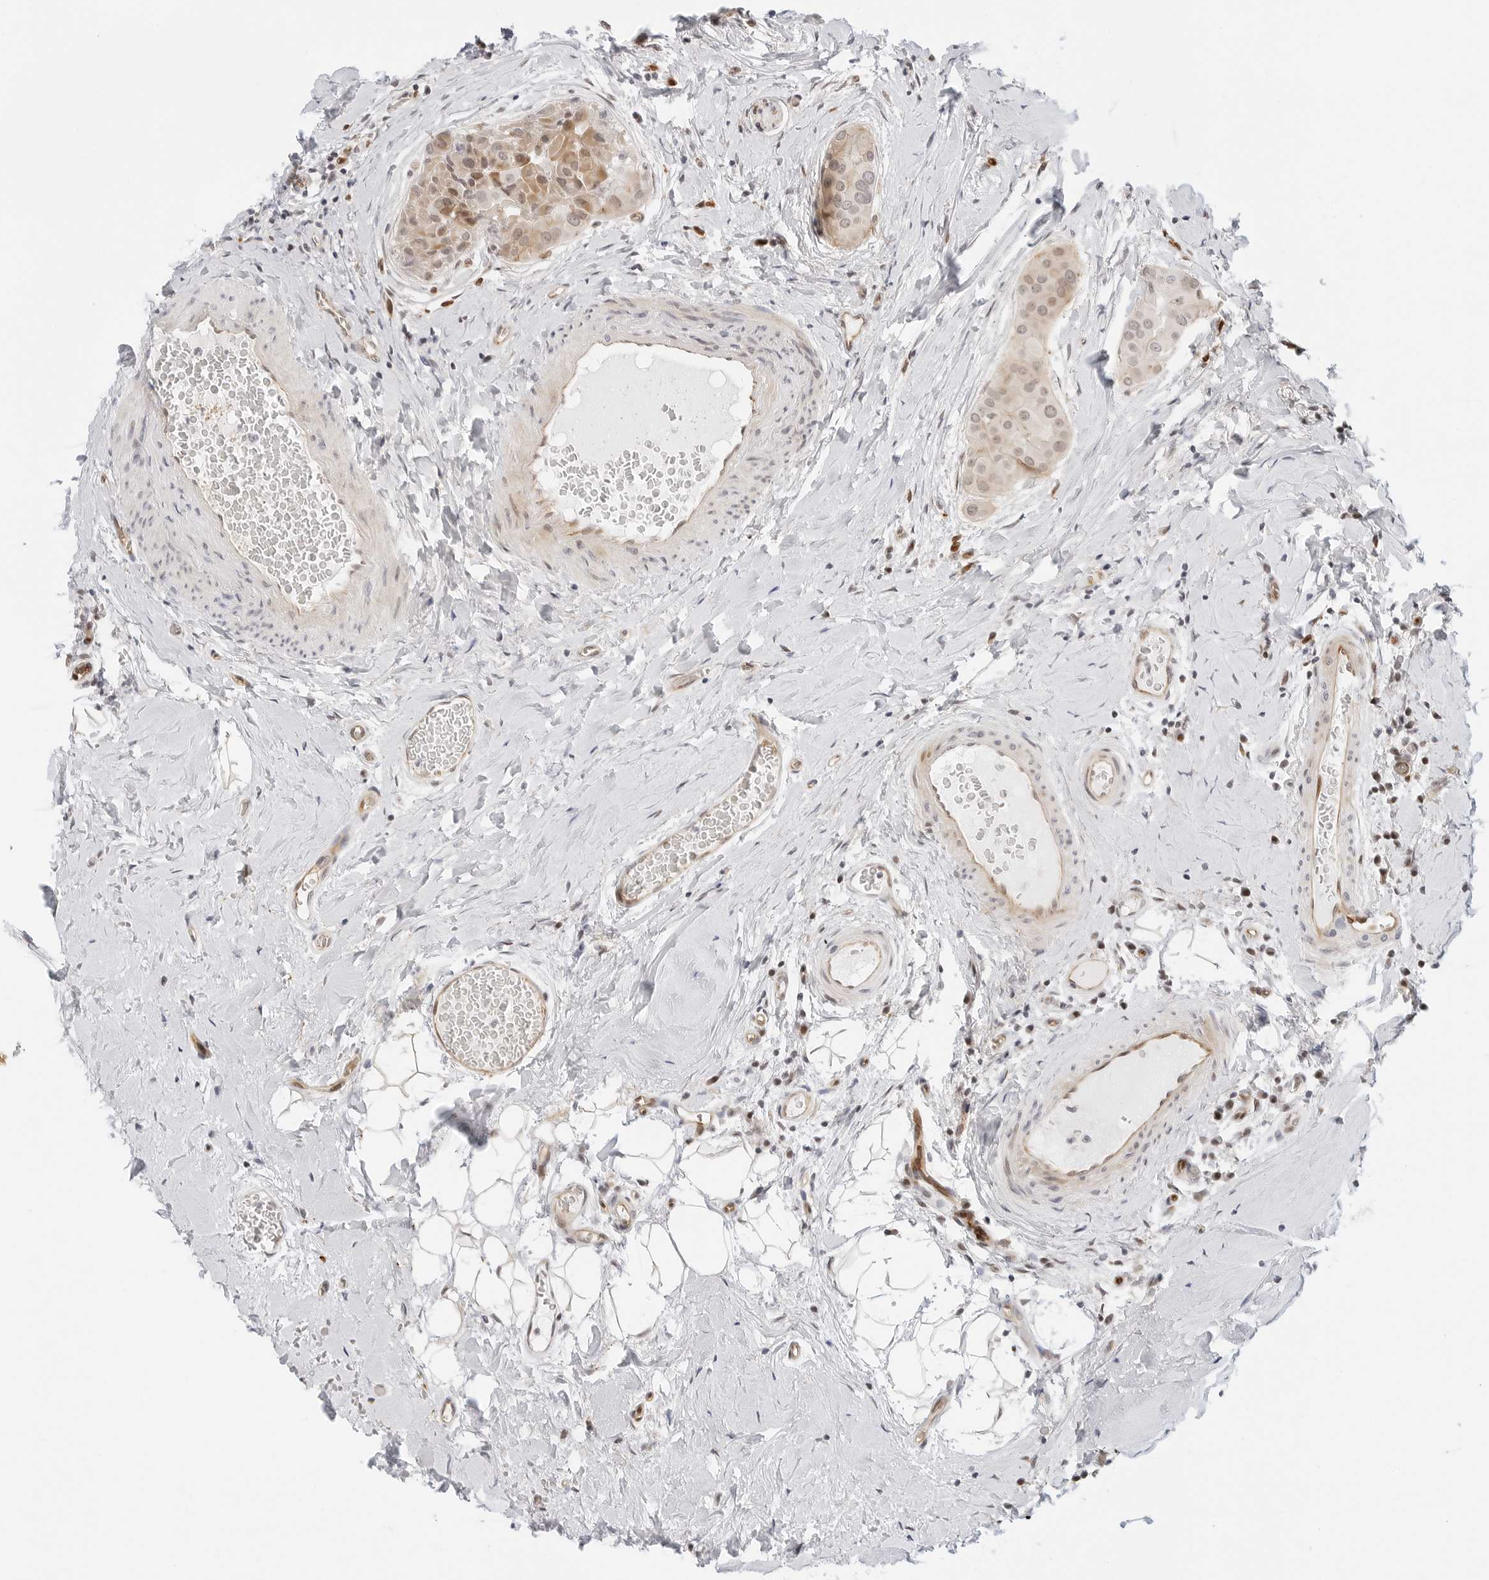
{"staining": {"intensity": "weak", "quantity": "25%-75%", "location": "nuclear"}, "tissue": "thyroid cancer", "cell_type": "Tumor cells", "image_type": "cancer", "snomed": [{"axis": "morphology", "description": "Papillary adenocarcinoma, NOS"}, {"axis": "topography", "description": "Thyroid gland"}], "caption": "Immunohistochemical staining of human thyroid papillary adenocarcinoma demonstrates weak nuclear protein staining in approximately 25%-75% of tumor cells.", "gene": "ZNF613", "patient": {"sex": "male", "age": 33}}